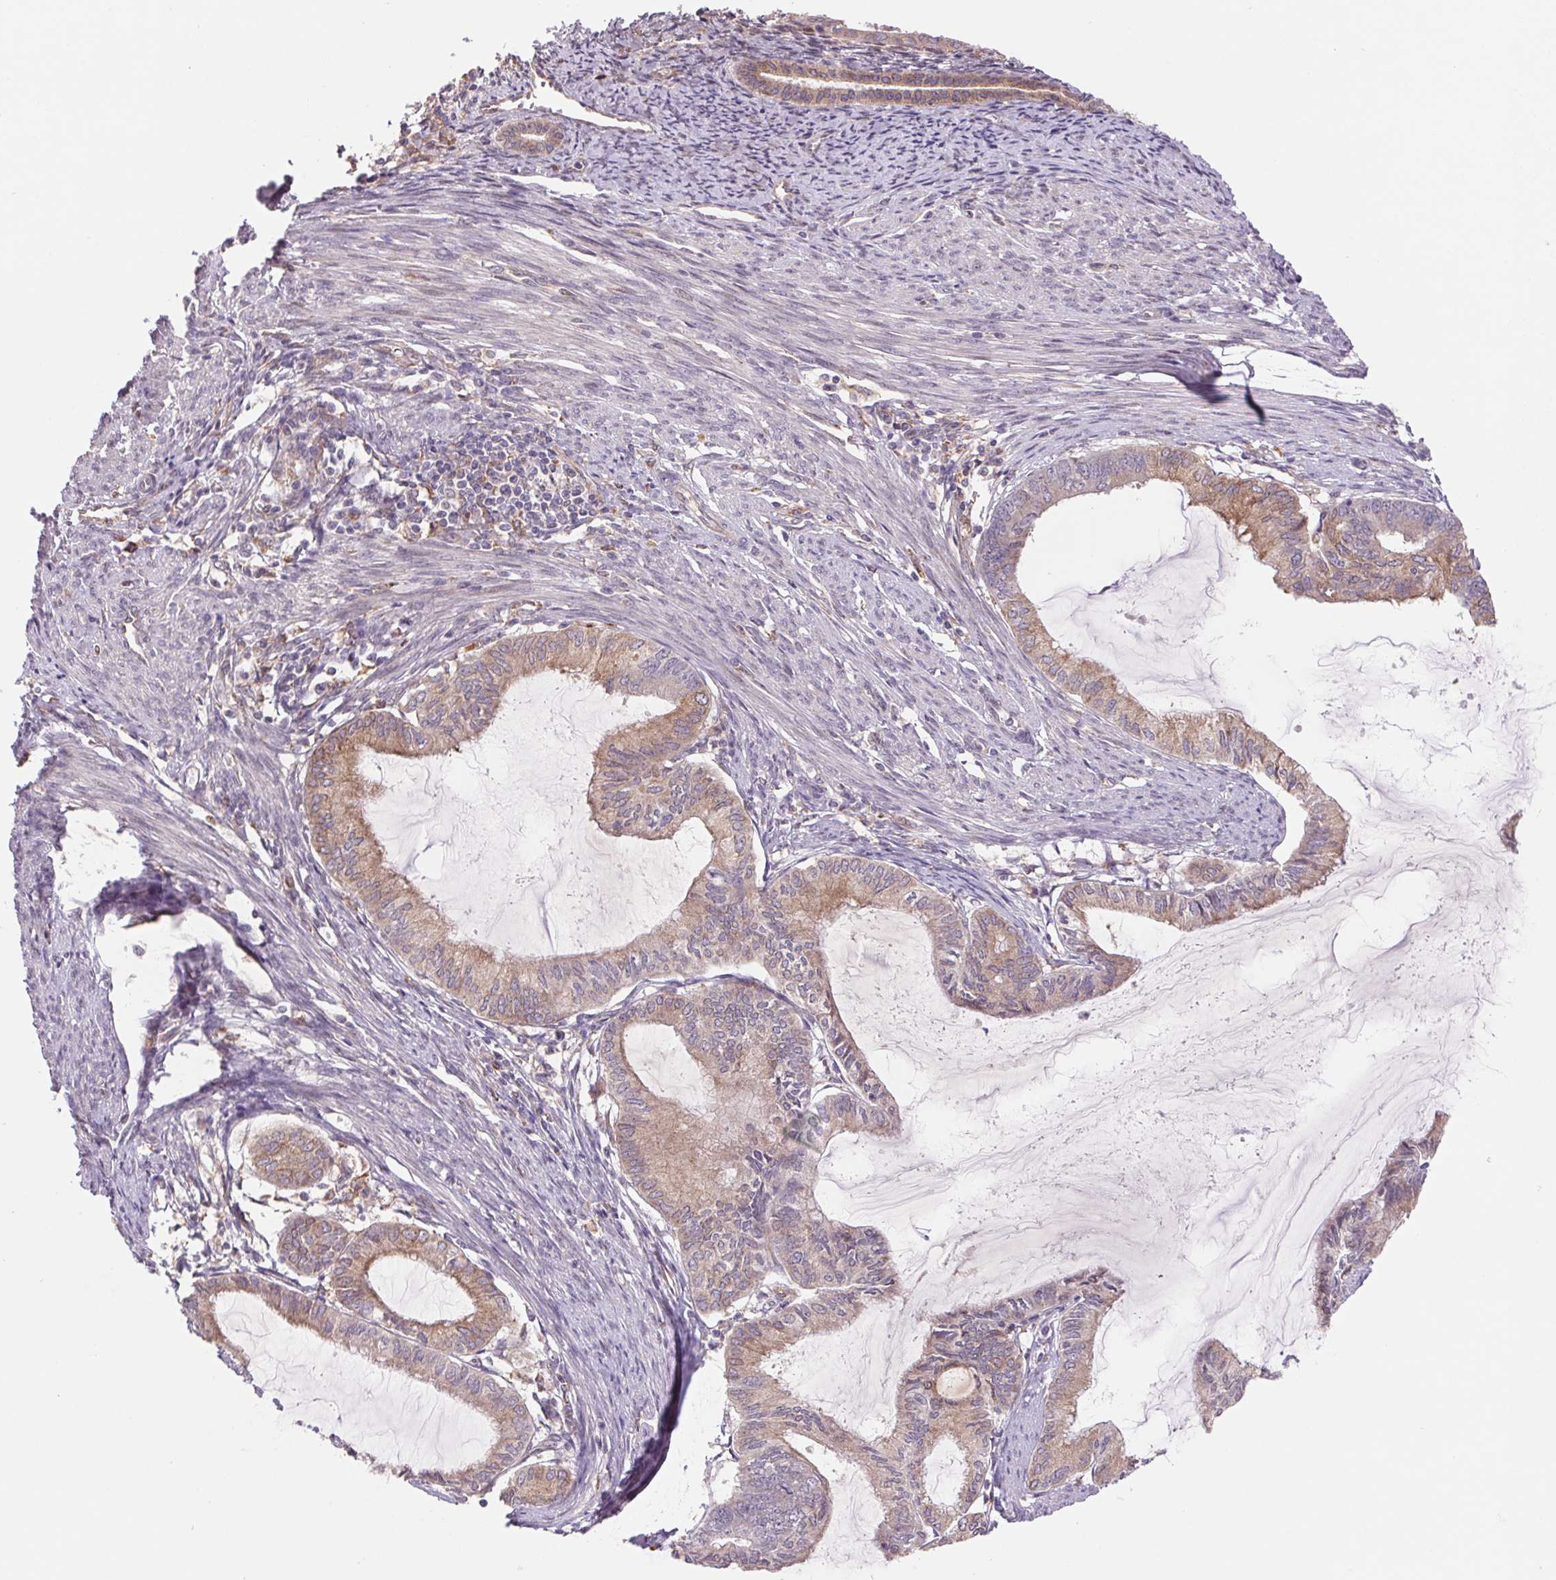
{"staining": {"intensity": "moderate", "quantity": ">75%", "location": "cytoplasmic/membranous"}, "tissue": "endometrial cancer", "cell_type": "Tumor cells", "image_type": "cancer", "snomed": [{"axis": "morphology", "description": "Adenocarcinoma, NOS"}, {"axis": "topography", "description": "Endometrium"}], "caption": "Human endometrial cancer stained with a protein marker exhibits moderate staining in tumor cells.", "gene": "KLHL20", "patient": {"sex": "female", "age": 86}}